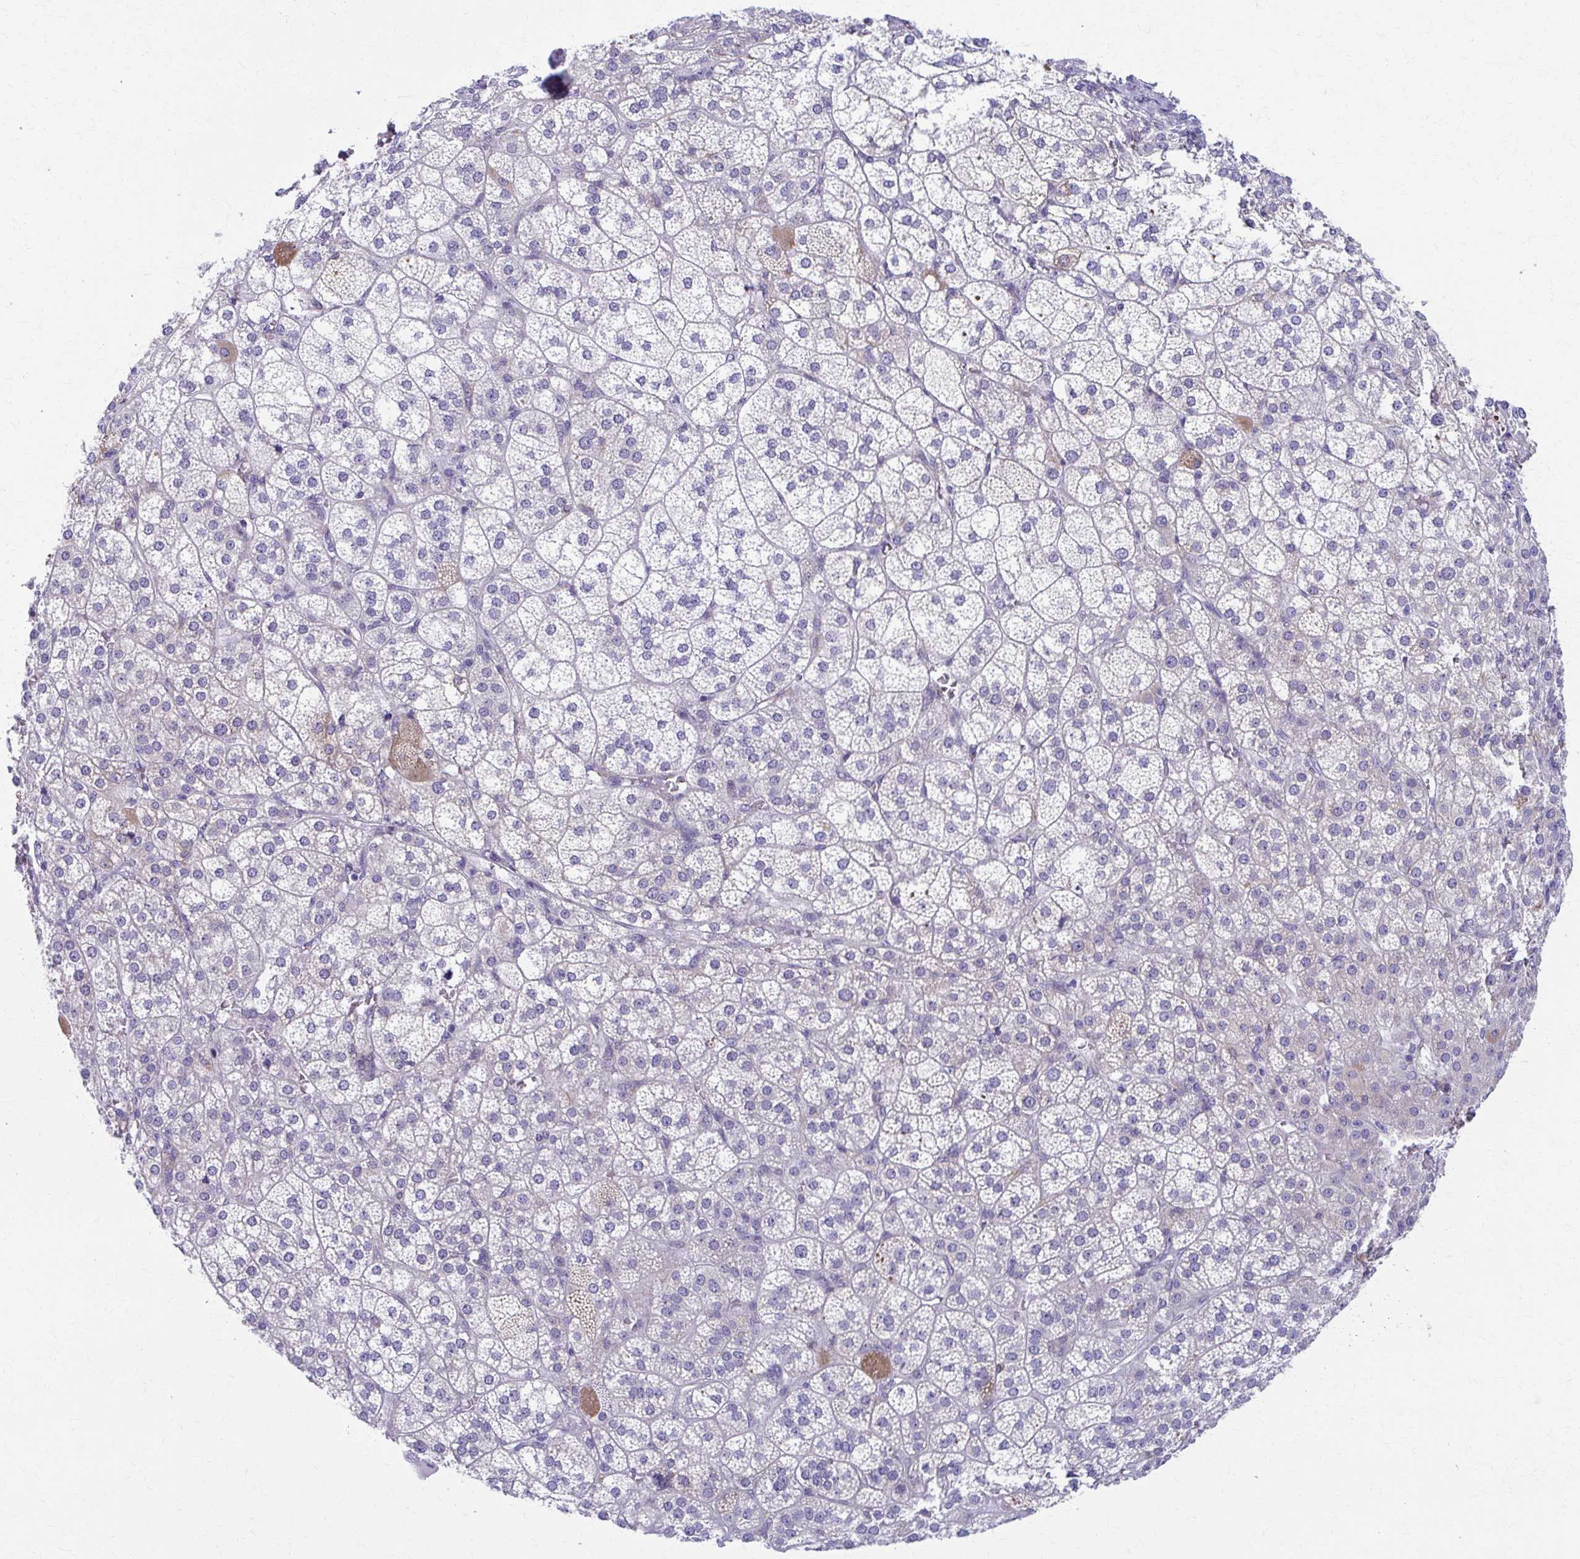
{"staining": {"intensity": "negative", "quantity": "none", "location": "none"}, "tissue": "adrenal gland", "cell_type": "Glandular cells", "image_type": "normal", "snomed": [{"axis": "morphology", "description": "Normal tissue, NOS"}, {"axis": "topography", "description": "Adrenal gland"}], "caption": "Photomicrograph shows no significant protein staining in glandular cells of benign adrenal gland. (Immunohistochemistry (ihc), brightfield microscopy, high magnification).", "gene": "SPATS2L", "patient": {"sex": "female", "age": 60}}